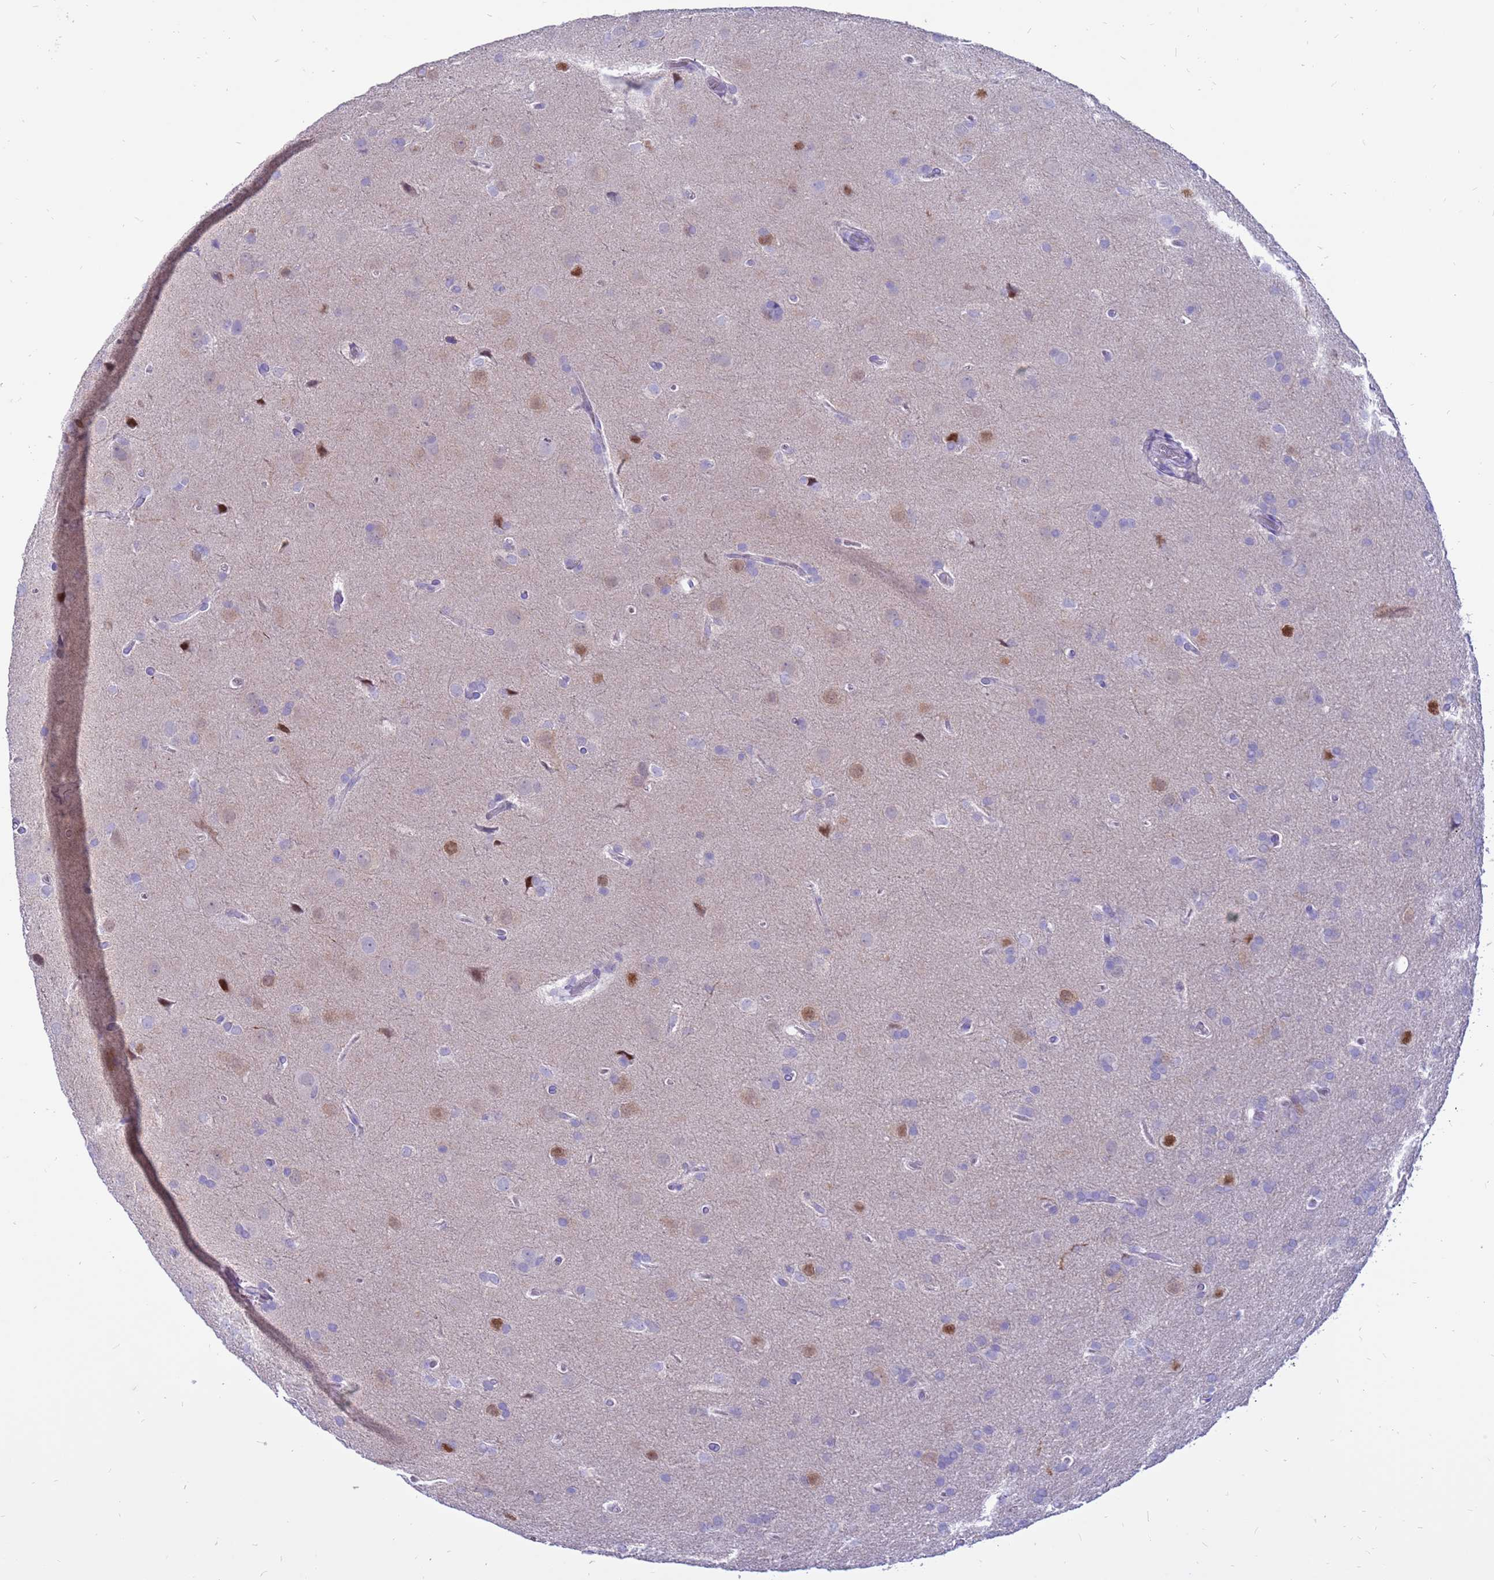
{"staining": {"intensity": "negative", "quantity": "none", "location": "none"}, "tissue": "glioma", "cell_type": "Tumor cells", "image_type": "cancer", "snomed": [{"axis": "morphology", "description": "Glioma, malignant, Low grade"}, {"axis": "topography", "description": "Brain"}], "caption": "This histopathology image is of malignant low-grade glioma stained with immunohistochemistry (IHC) to label a protein in brown with the nuclei are counter-stained blue. There is no expression in tumor cells. (Stains: DAB immunohistochemistry with hematoxylin counter stain, Microscopy: brightfield microscopy at high magnification).", "gene": "PDE10A", "patient": {"sex": "female", "age": 32}}